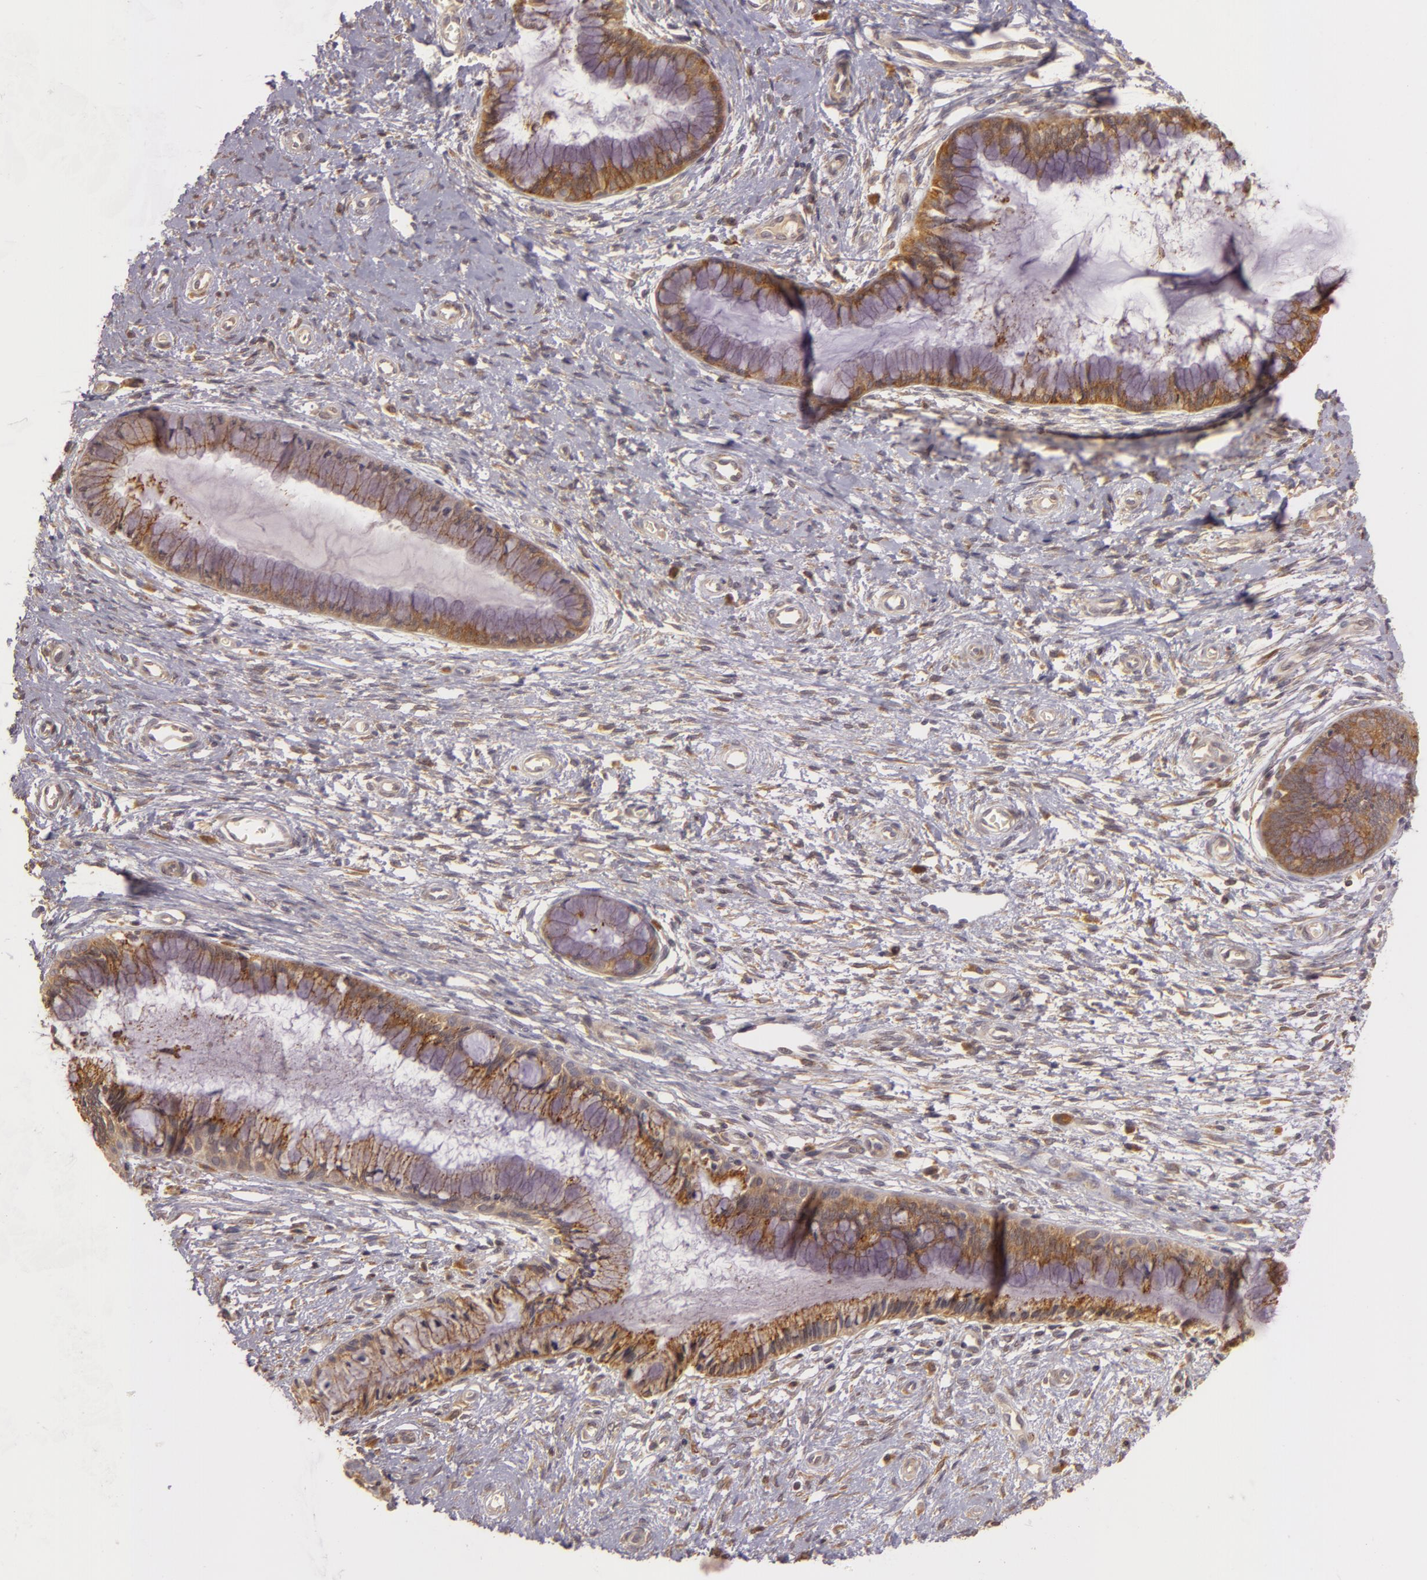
{"staining": {"intensity": "moderate", "quantity": ">75%", "location": "cytoplasmic/membranous"}, "tissue": "cervix", "cell_type": "Glandular cells", "image_type": "normal", "snomed": [{"axis": "morphology", "description": "Normal tissue, NOS"}, {"axis": "topography", "description": "Cervix"}], "caption": "Cervix stained for a protein shows moderate cytoplasmic/membranous positivity in glandular cells.", "gene": "PPP1R3F", "patient": {"sex": "female", "age": 27}}